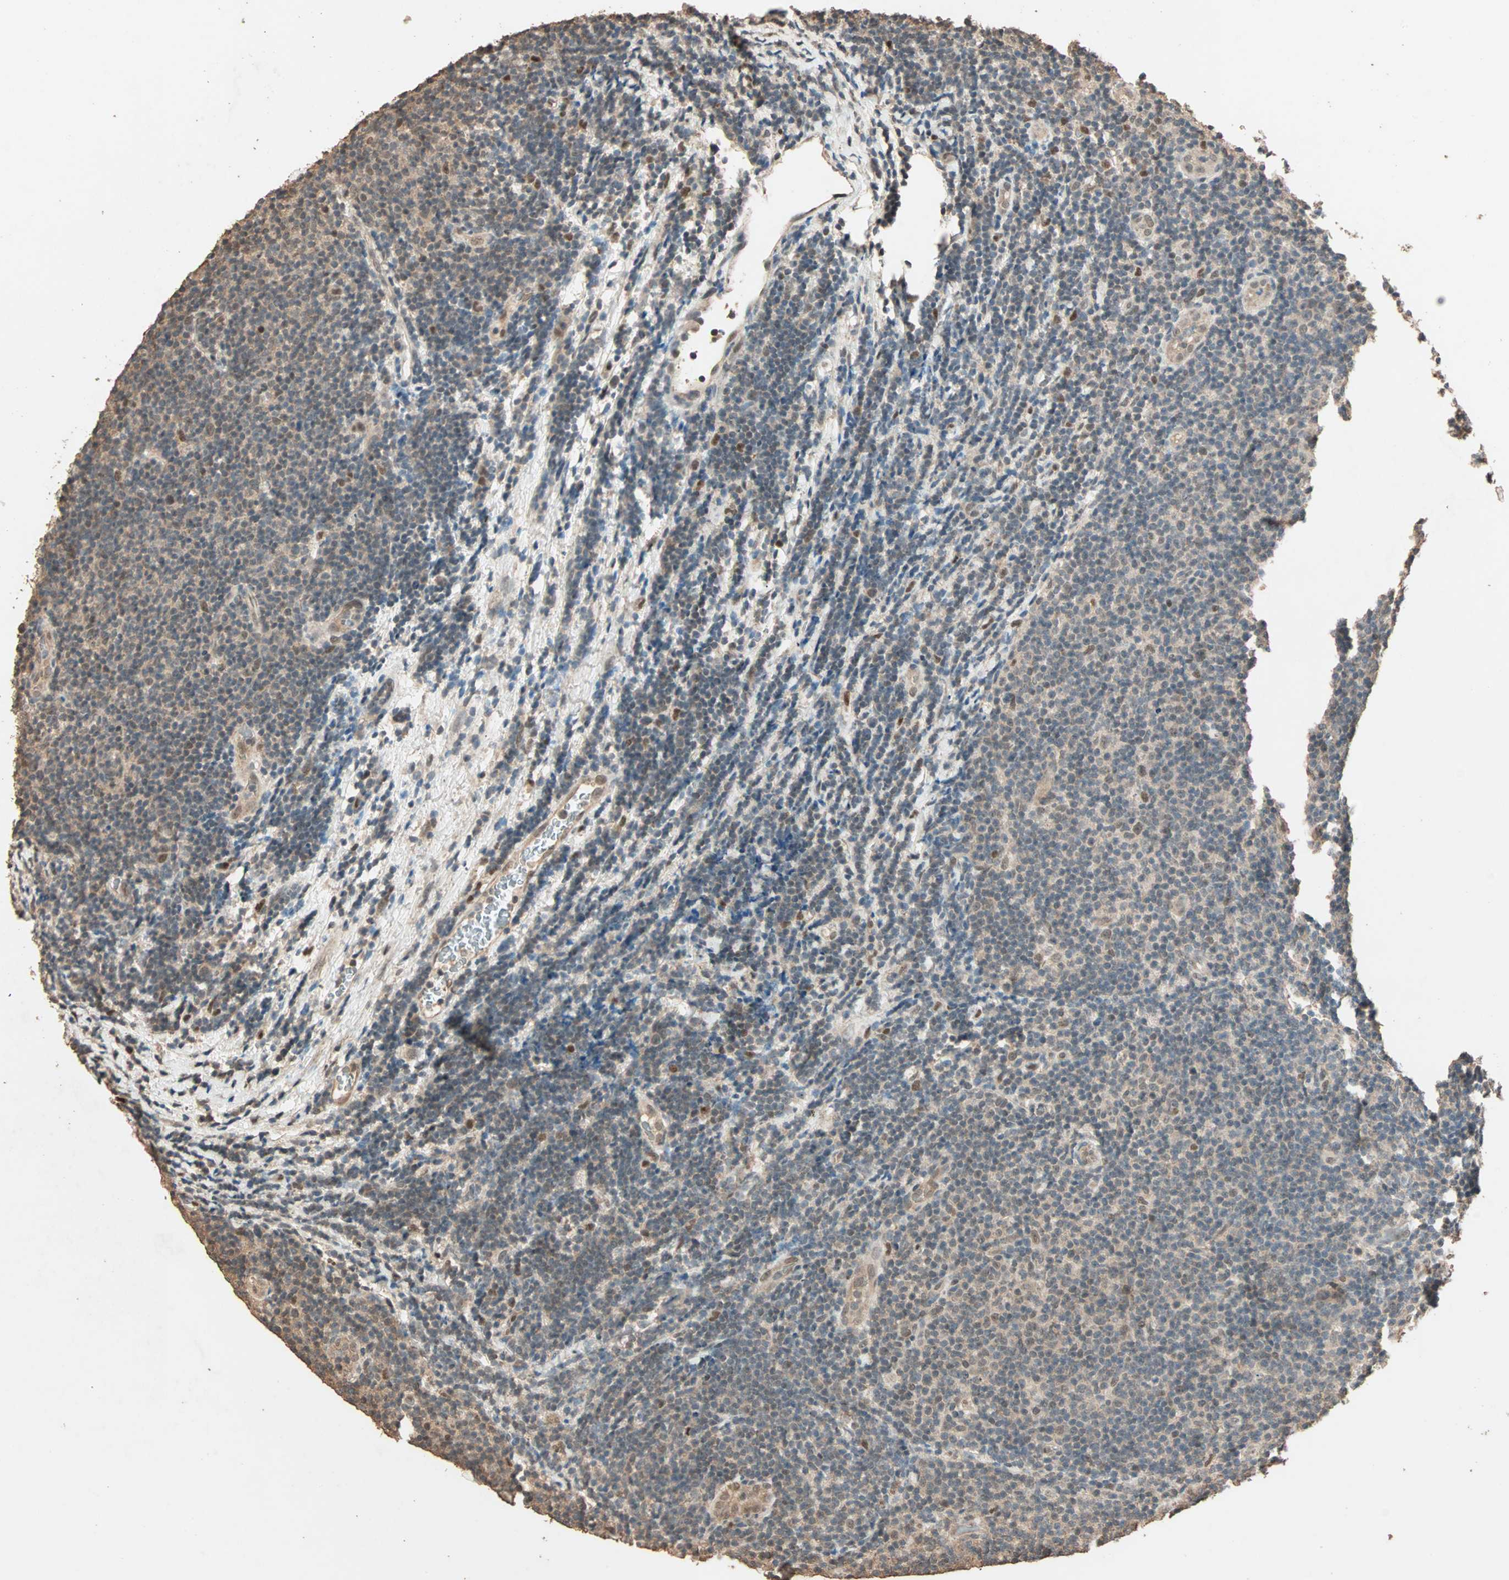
{"staining": {"intensity": "weak", "quantity": "25%-75%", "location": "cytoplasmic/membranous,nuclear"}, "tissue": "lymphoma", "cell_type": "Tumor cells", "image_type": "cancer", "snomed": [{"axis": "morphology", "description": "Malignant lymphoma, non-Hodgkin's type, Low grade"}, {"axis": "topography", "description": "Lymph node"}], "caption": "High-magnification brightfield microscopy of low-grade malignant lymphoma, non-Hodgkin's type stained with DAB (brown) and counterstained with hematoxylin (blue). tumor cells exhibit weak cytoplasmic/membranous and nuclear expression is seen in about25%-75% of cells.", "gene": "ZBTB33", "patient": {"sex": "male", "age": 83}}